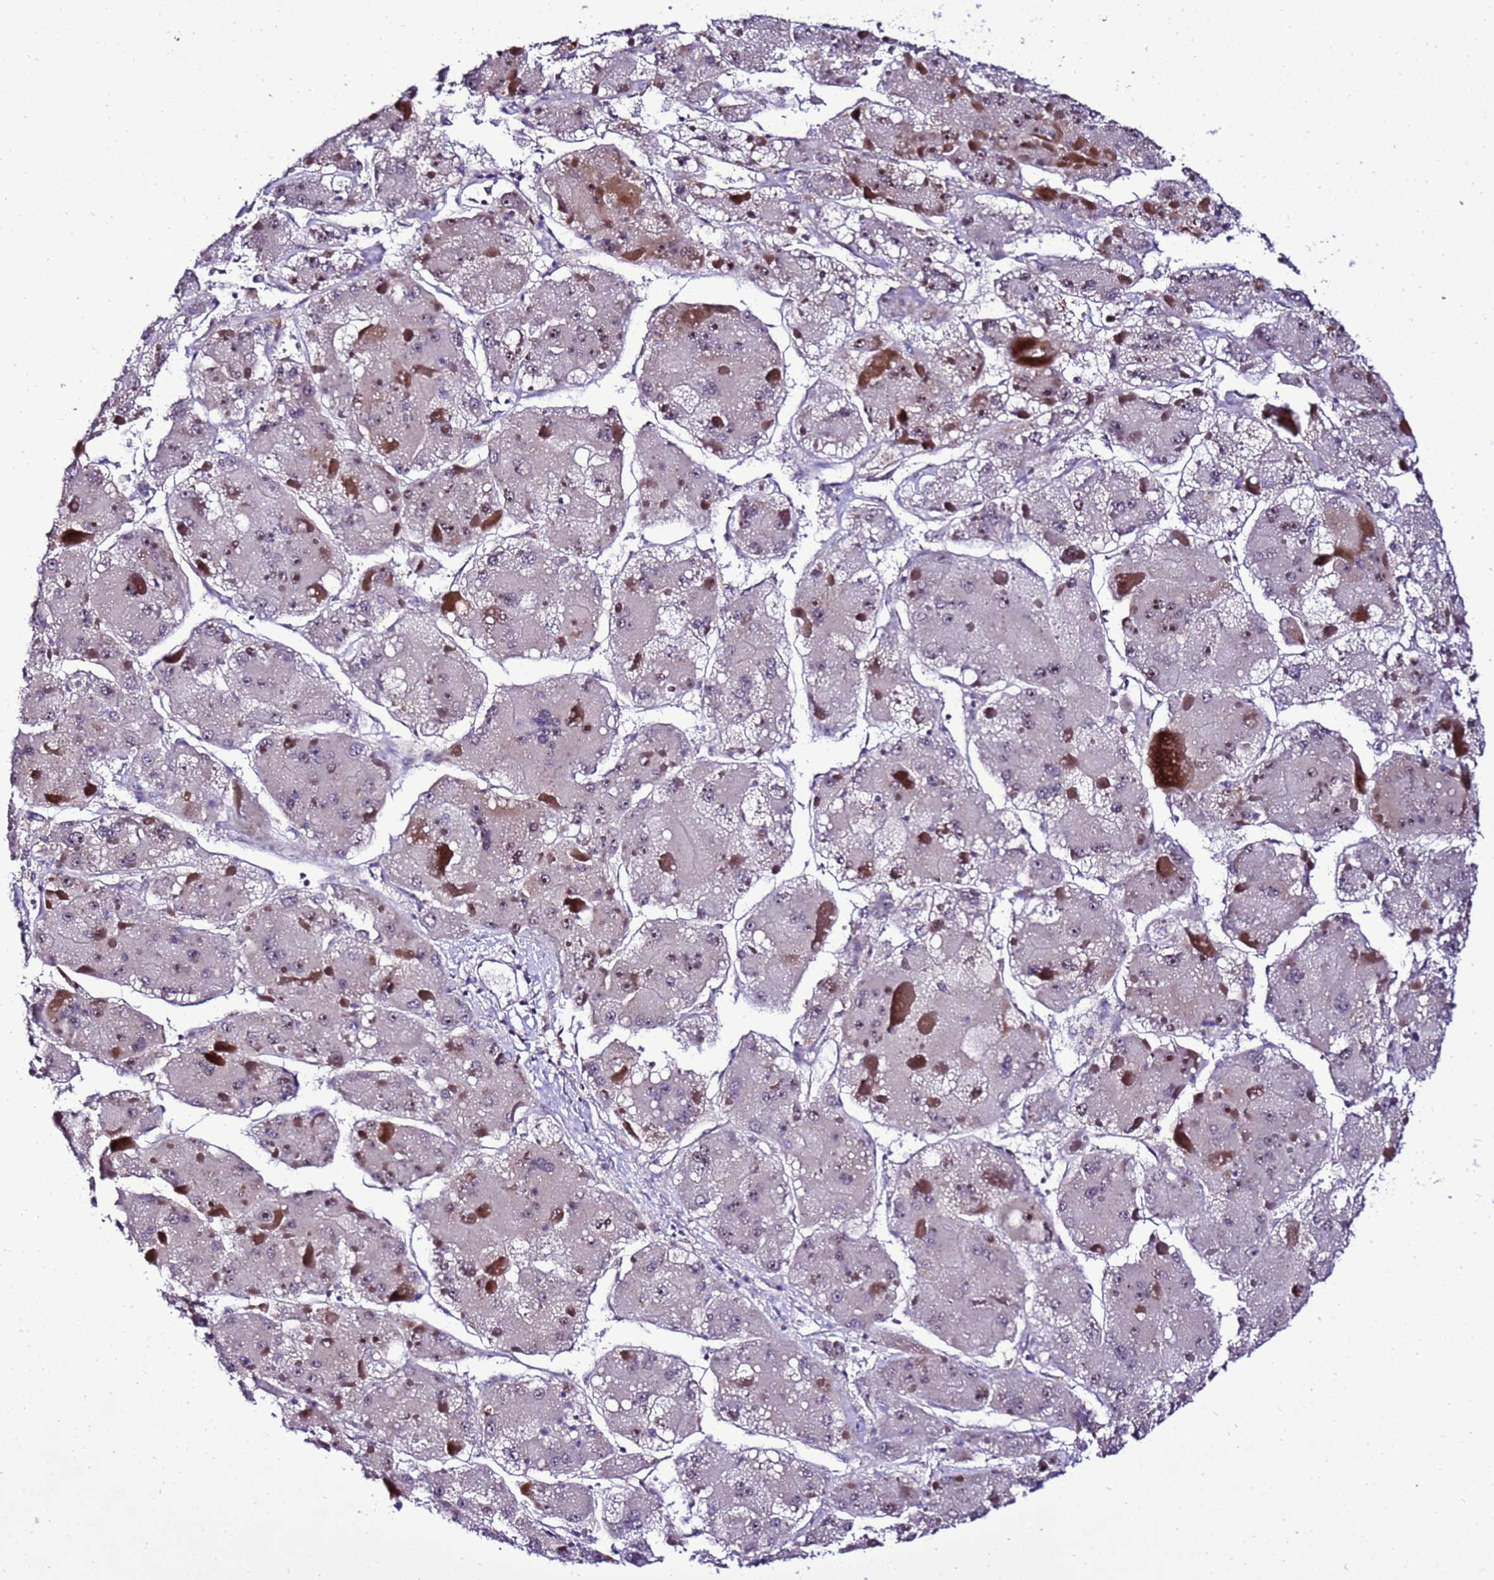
{"staining": {"intensity": "negative", "quantity": "none", "location": "none"}, "tissue": "liver cancer", "cell_type": "Tumor cells", "image_type": "cancer", "snomed": [{"axis": "morphology", "description": "Carcinoma, Hepatocellular, NOS"}, {"axis": "topography", "description": "Liver"}], "caption": "Immunohistochemical staining of human liver cancer (hepatocellular carcinoma) reveals no significant staining in tumor cells.", "gene": "C19orf47", "patient": {"sex": "female", "age": 73}}